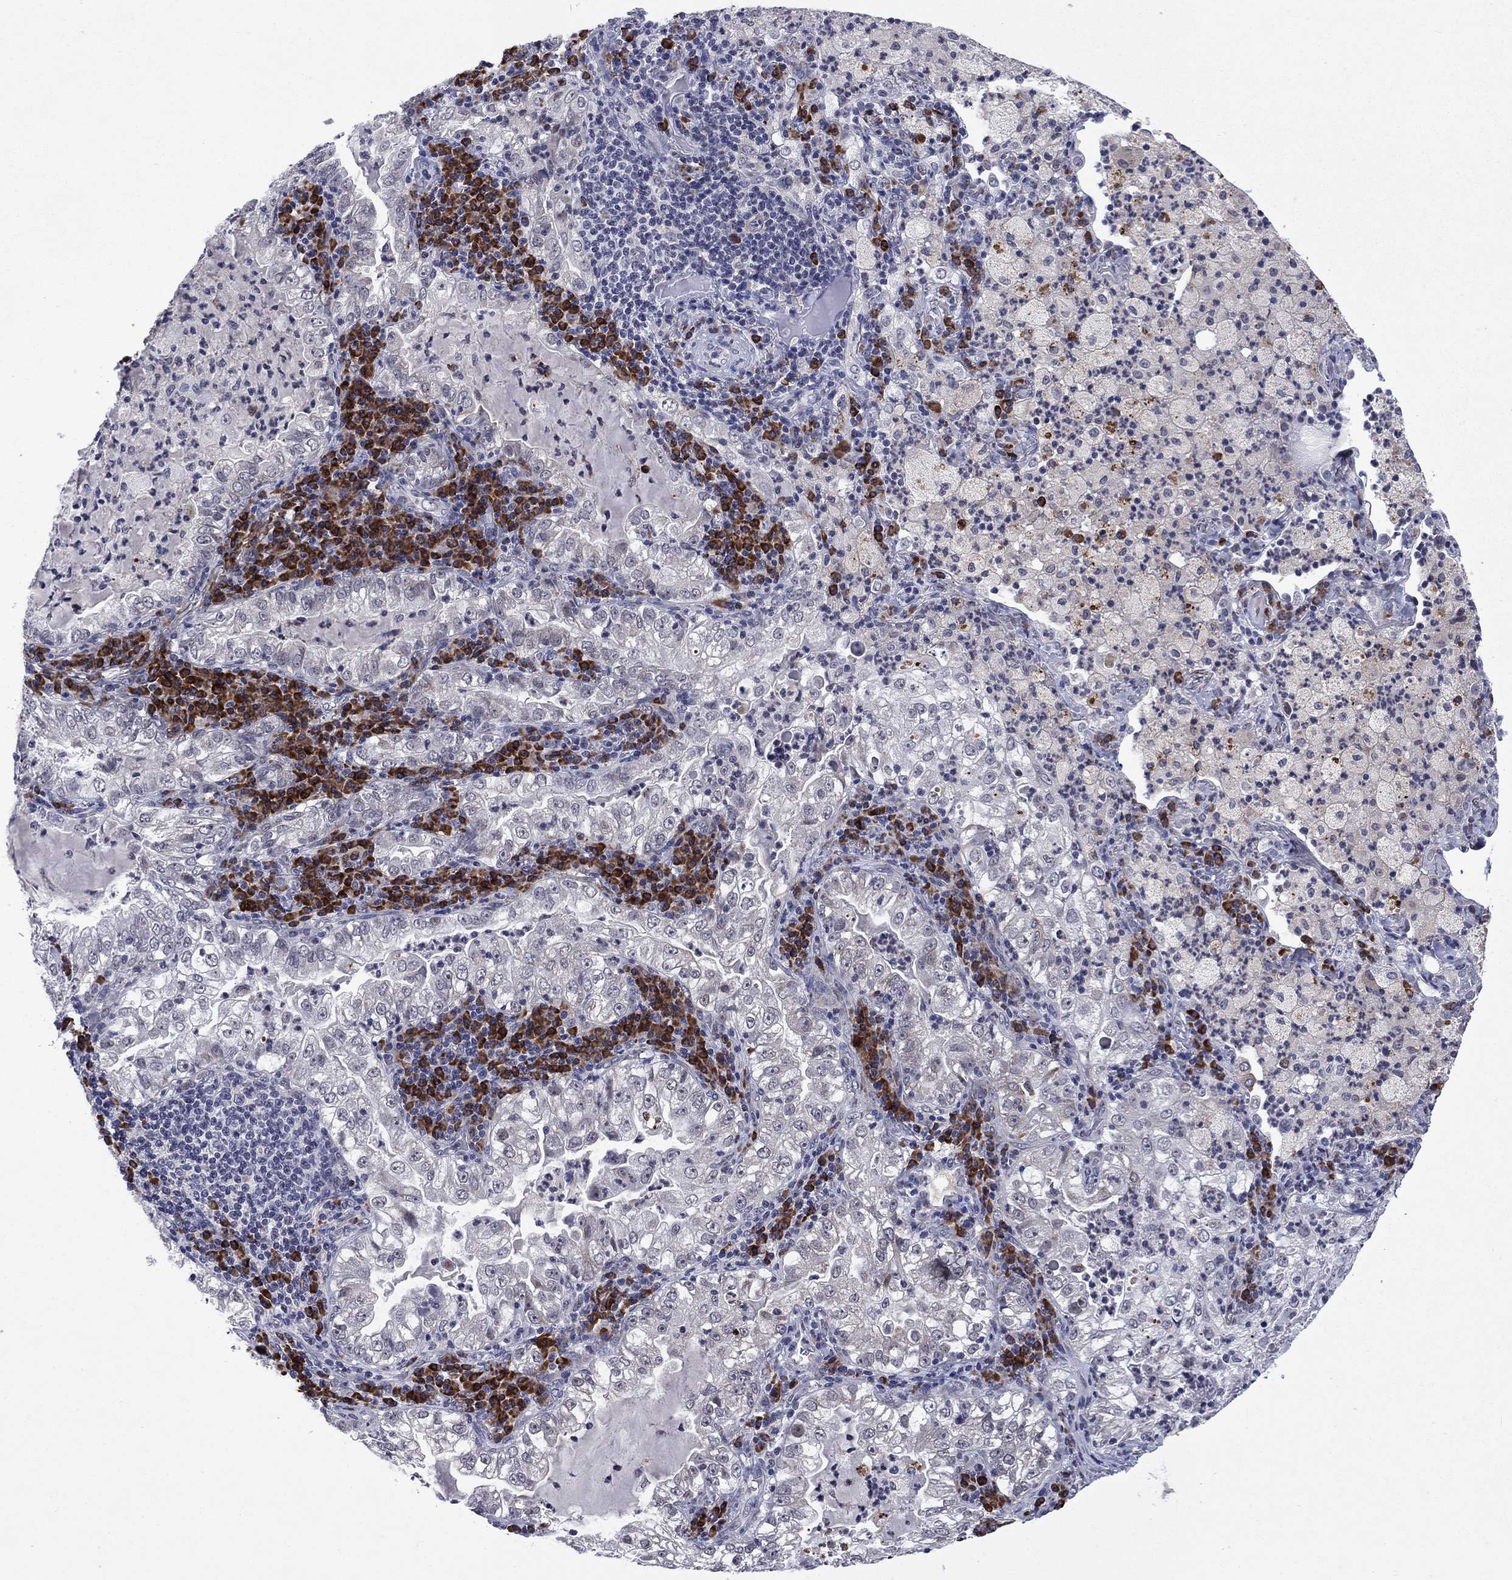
{"staining": {"intensity": "negative", "quantity": "none", "location": "none"}, "tissue": "lung cancer", "cell_type": "Tumor cells", "image_type": "cancer", "snomed": [{"axis": "morphology", "description": "Adenocarcinoma, NOS"}, {"axis": "topography", "description": "Lung"}], "caption": "Tumor cells are negative for brown protein staining in lung adenocarcinoma.", "gene": "ECM1", "patient": {"sex": "female", "age": 73}}